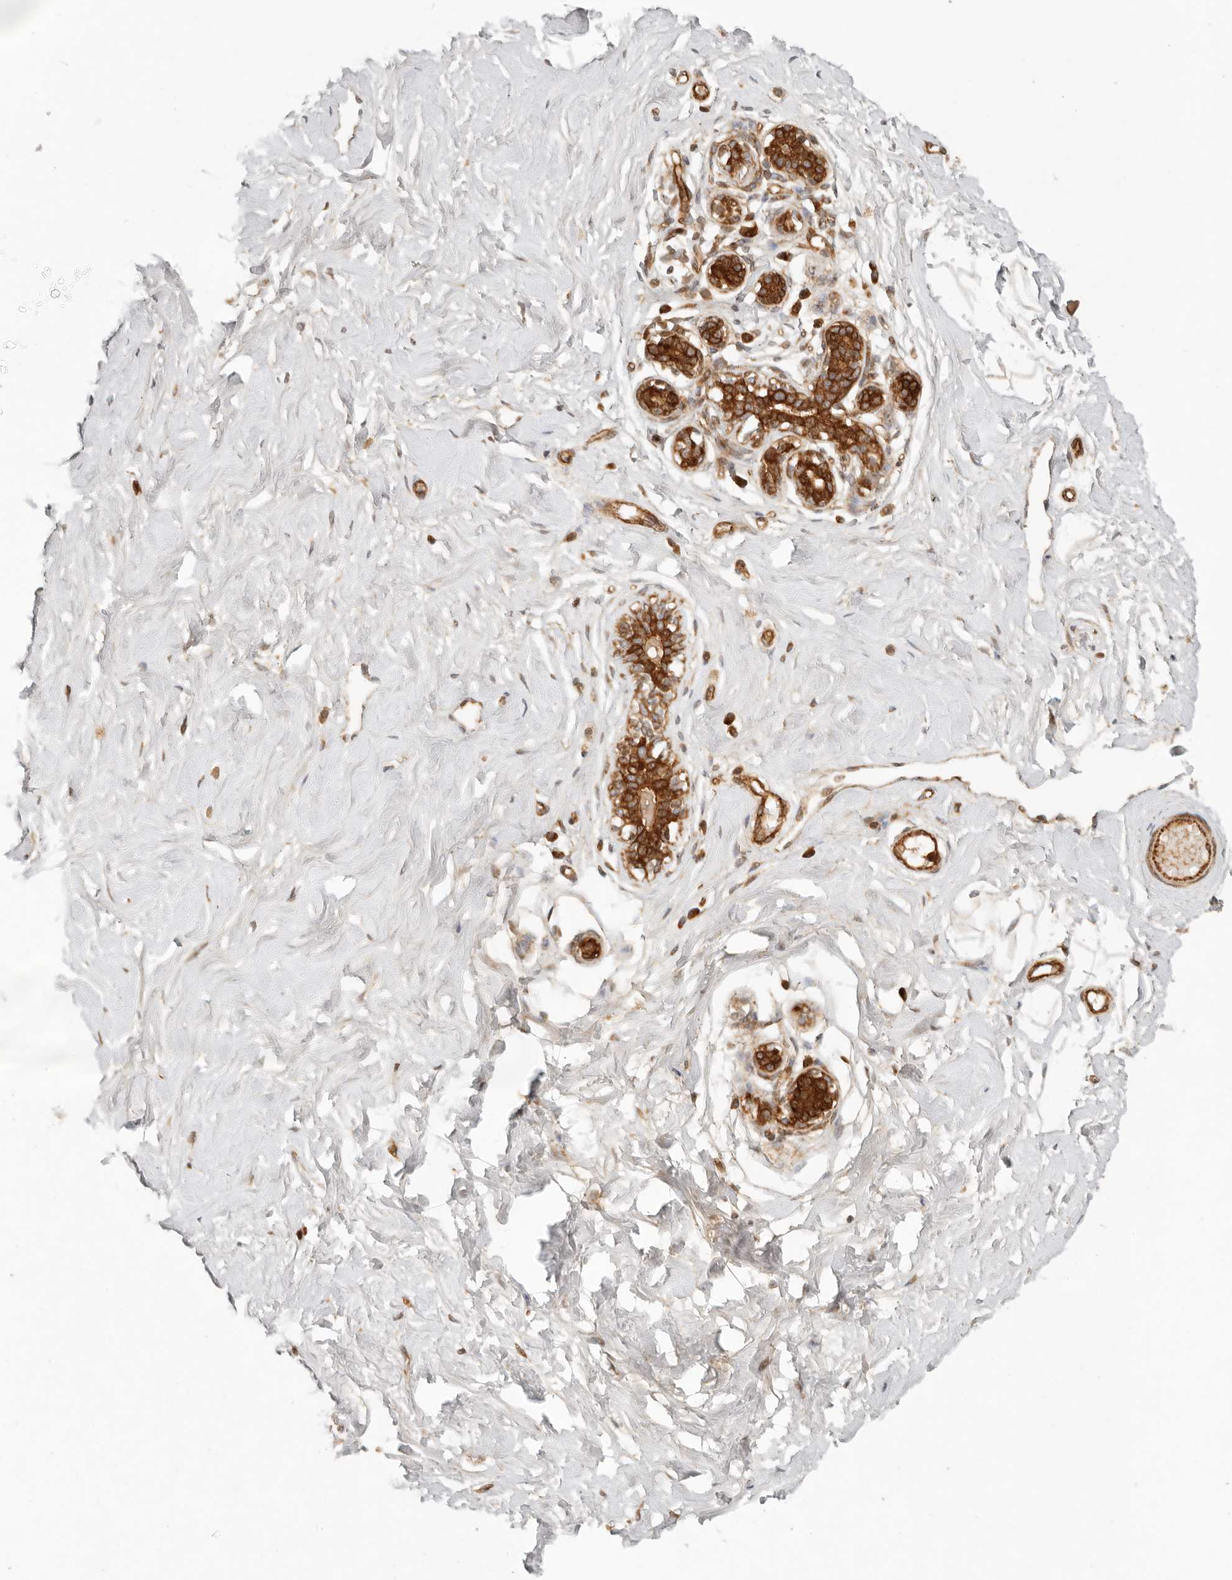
{"staining": {"intensity": "weak", "quantity": "25%-75%", "location": "cytoplasmic/membranous"}, "tissue": "breast", "cell_type": "Adipocytes", "image_type": "normal", "snomed": [{"axis": "morphology", "description": "Normal tissue, NOS"}, {"axis": "morphology", "description": "Adenoma, NOS"}, {"axis": "topography", "description": "Breast"}], "caption": "This is a micrograph of immunohistochemistry staining of normal breast, which shows weak staining in the cytoplasmic/membranous of adipocytes.", "gene": "KLHL38", "patient": {"sex": "female", "age": 23}}